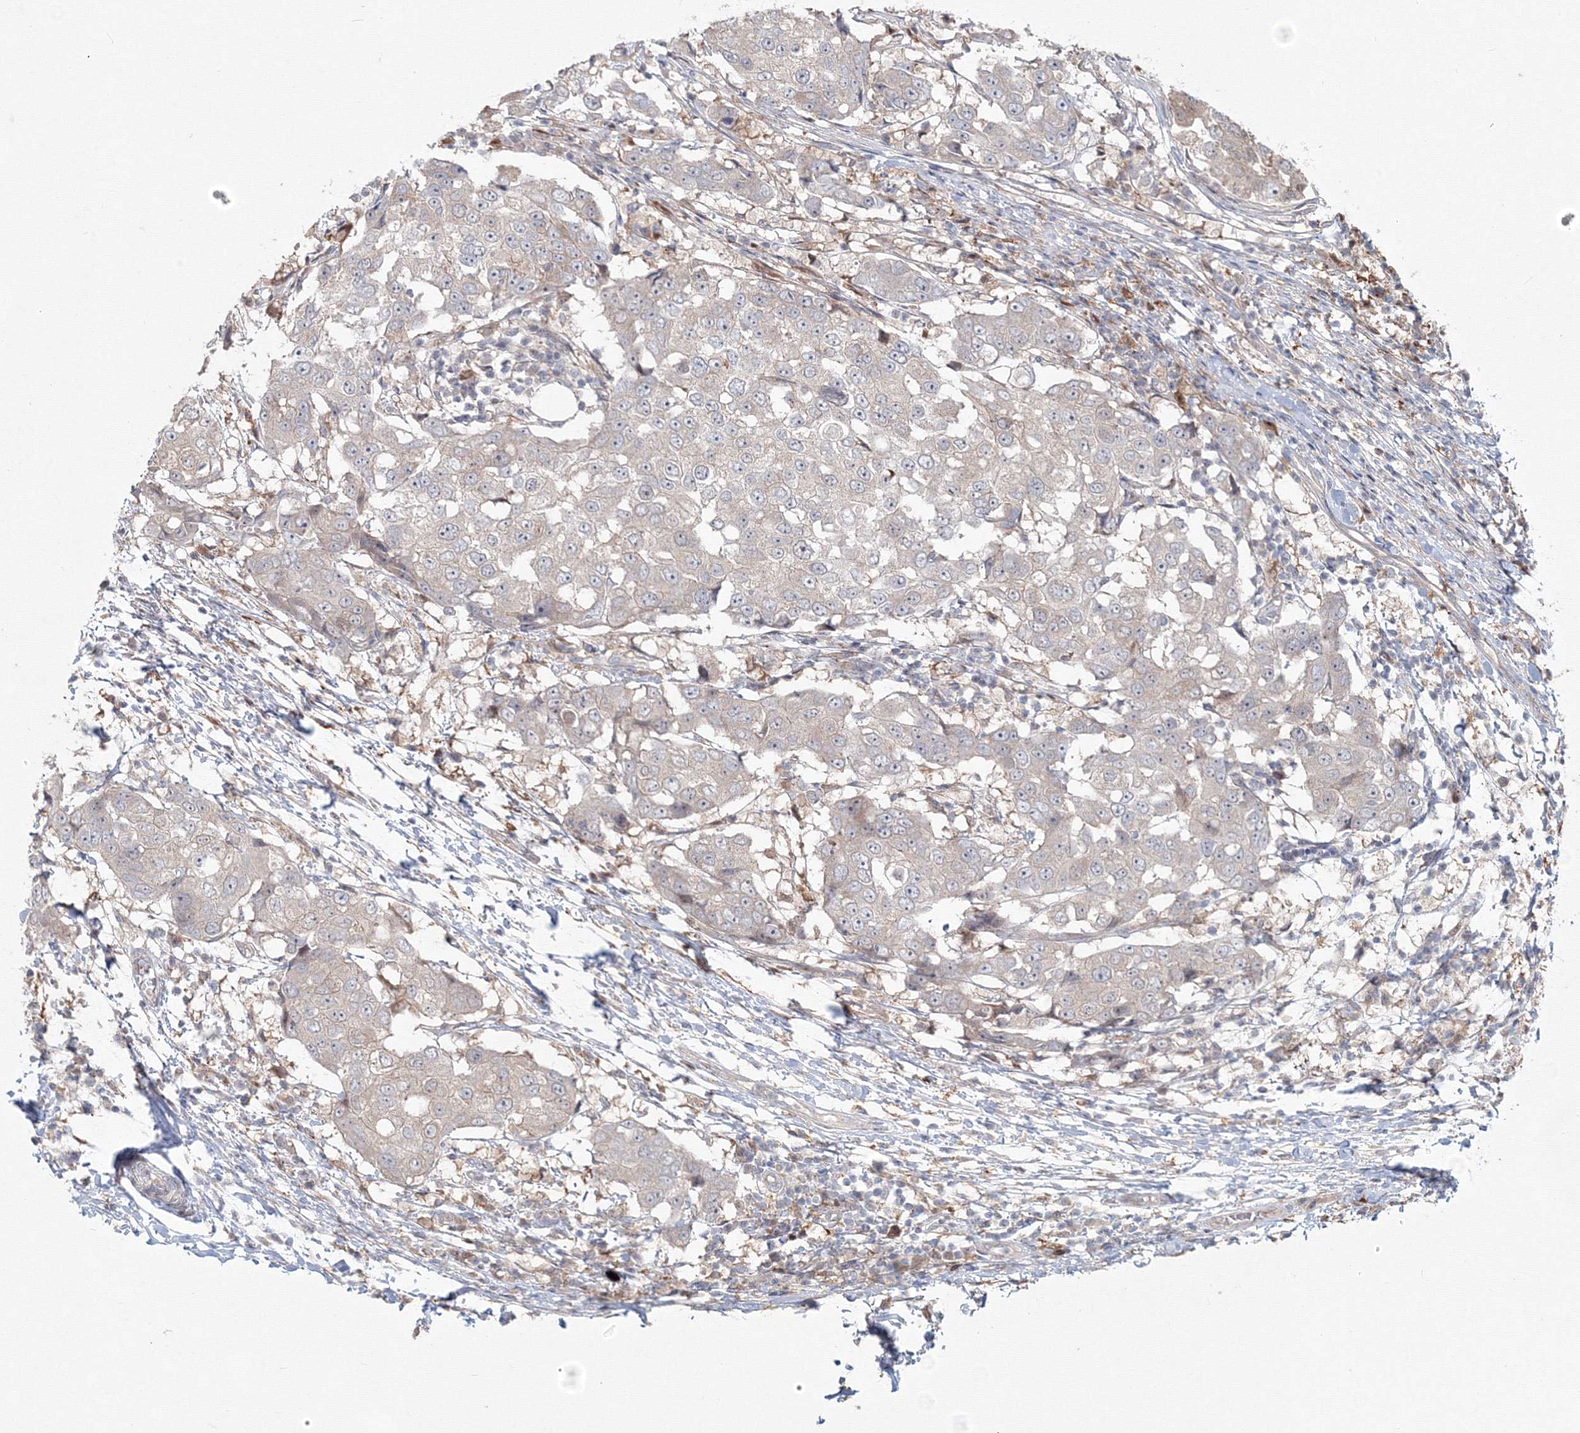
{"staining": {"intensity": "negative", "quantity": "none", "location": "none"}, "tissue": "breast cancer", "cell_type": "Tumor cells", "image_type": "cancer", "snomed": [{"axis": "morphology", "description": "Duct carcinoma"}, {"axis": "topography", "description": "Breast"}], "caption": "Protein analysis of breast cancer (intraductal carcinoma) shows no significant positivity in tumor cells.", "gene": "MKRN2", "patient": {"sex": "female", "age": 27}}